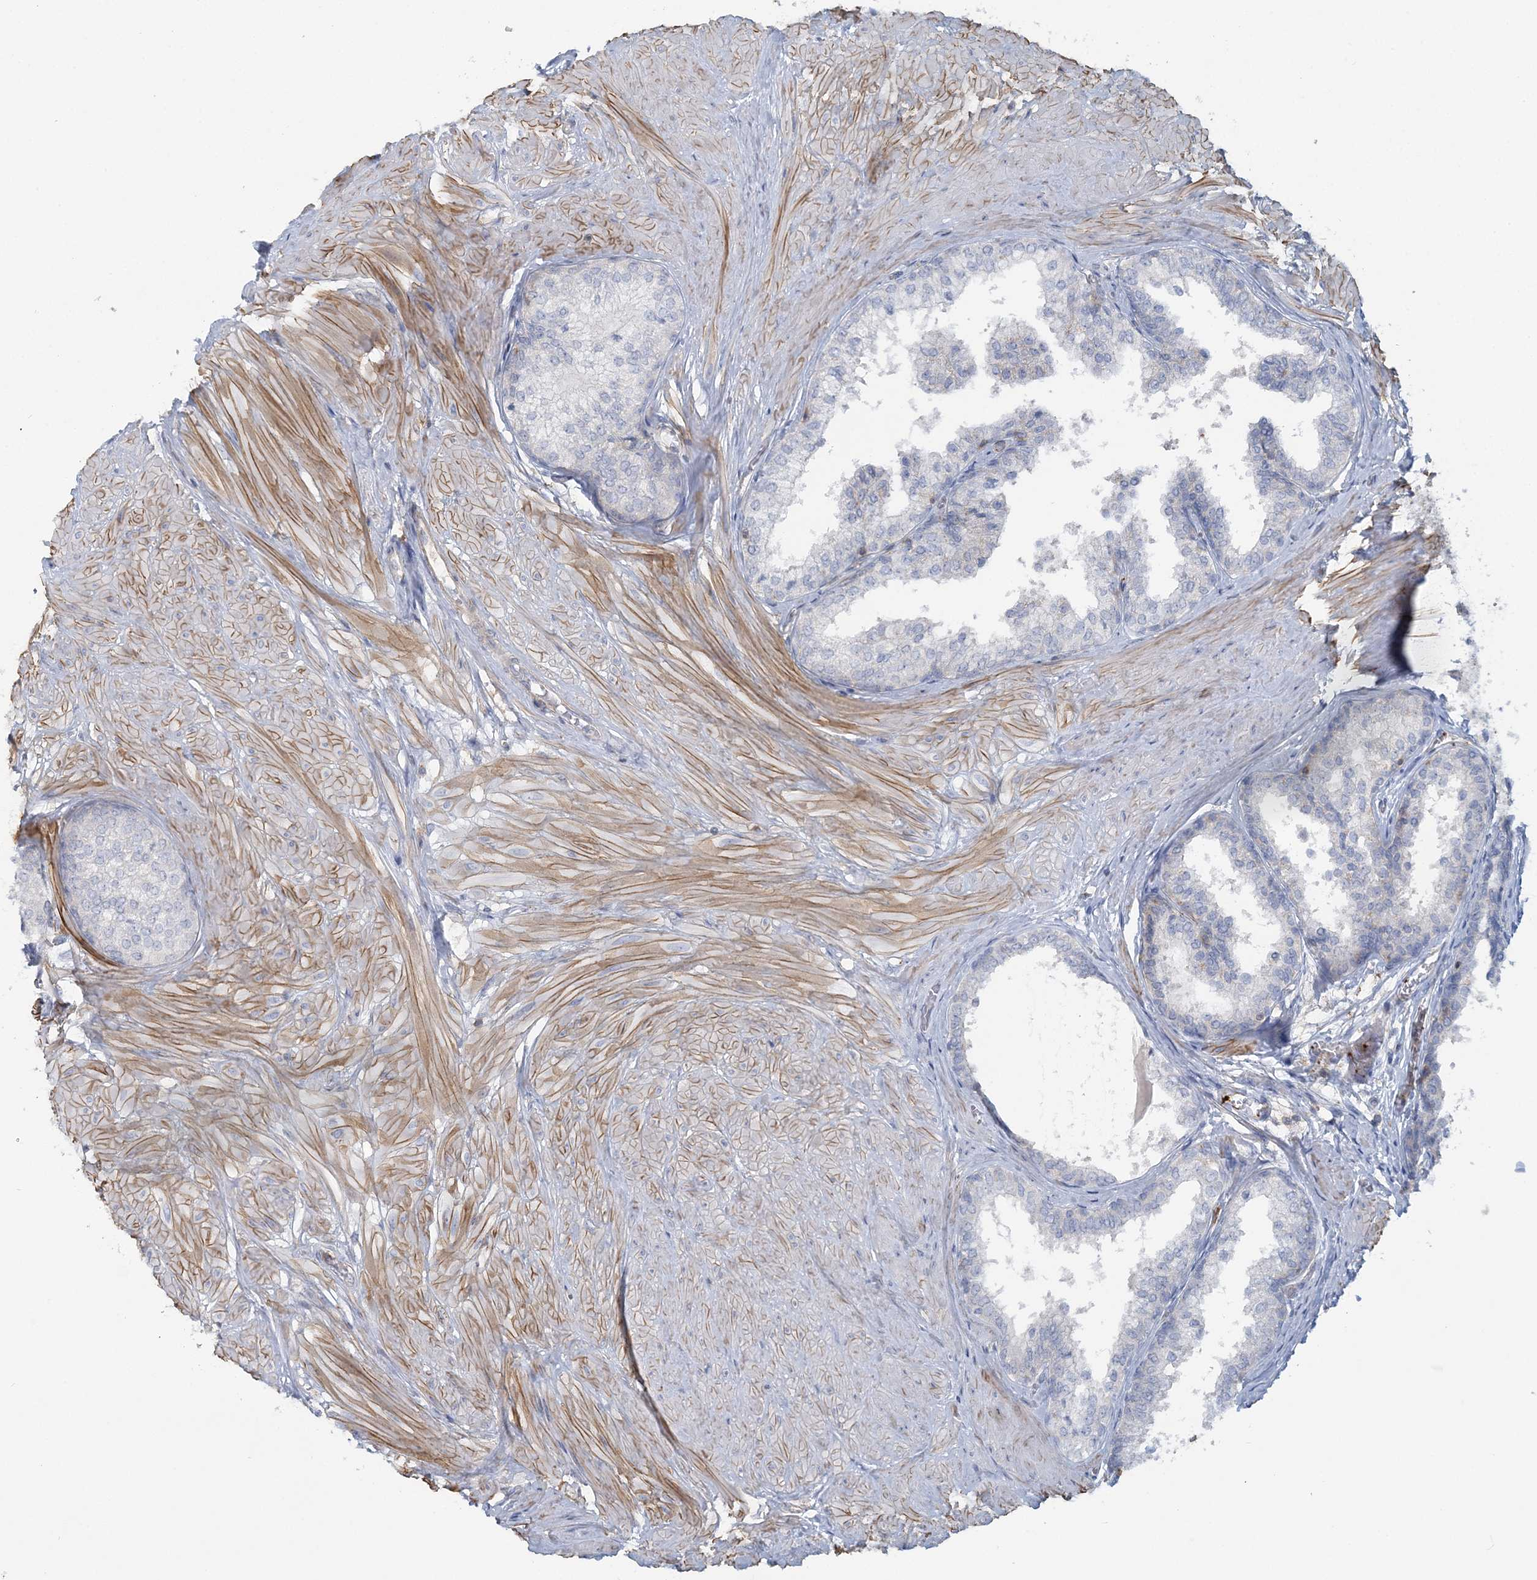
{"staining": {"intensity": "negative", "quantity": "none", "location": "none"}, "tissue": "prostate", "cell_type": "Glandular cells", "image_type": "normal", "snomed": [{"axis": "morphology", "description": "Normal tissue, NOS"}, {"axis": "topography", "description": "Prostate"}], "caption": "An IHC image of unremarkable prostate is shown. There is no staining in glandular cells of prostate. Nuclei are stained in blue.", "gene": "CUEDC2", "patient": {"sex": "male", "age": 48}}